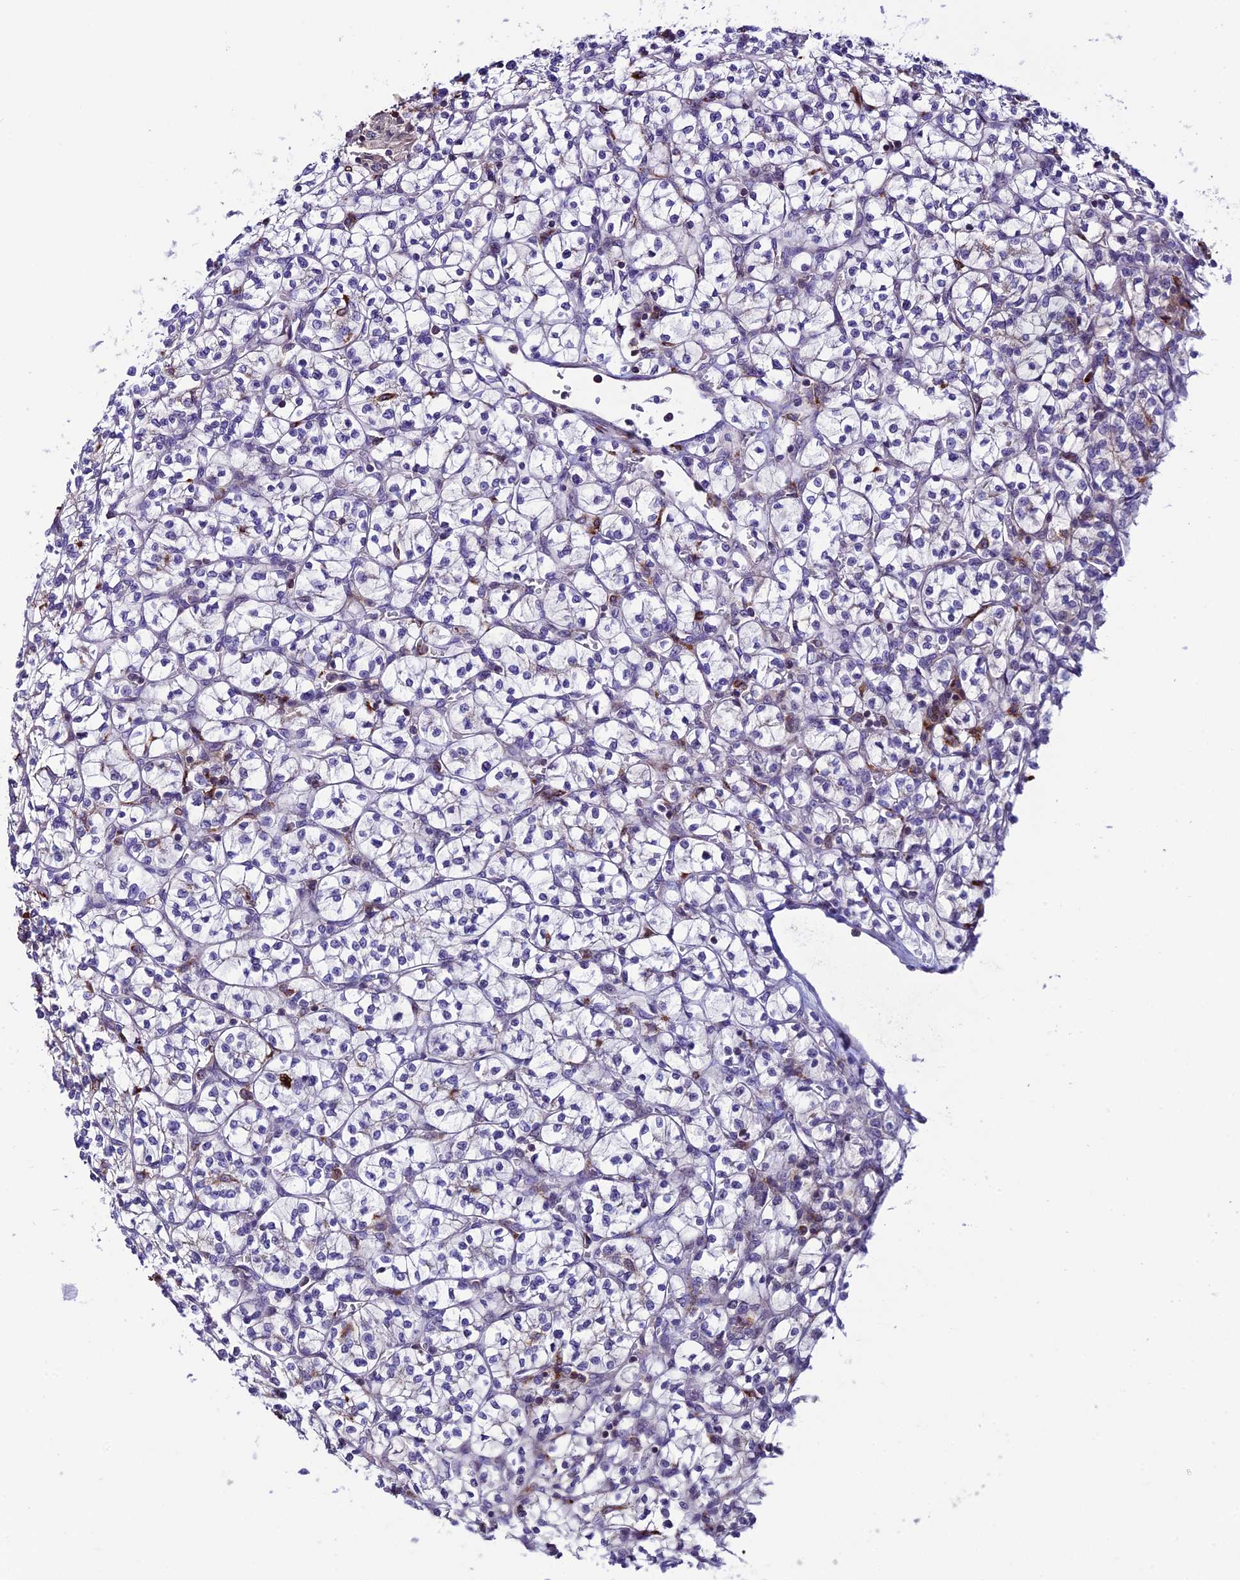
{"staining": {"intensity": "negative", "quantity": "none", "location": "none"}, "tissue": "renal cancer", "cell_type": "Tumor cells", "image_type": "cancer", "snomed": [{"axis": "morphology", "description": "Adenocarcinoma, NOS"}, {"axis": "topography", "description": "Kidney"}], "caption": "This is a photomicrograph of immunohistochemistry staining of renal cancer, which shows no positivity in tumor cells. (DAB immunohistochemistry, high magnification).", "gene": "ARHGEF18", "patient": {"sex": "female", "age": 64}}